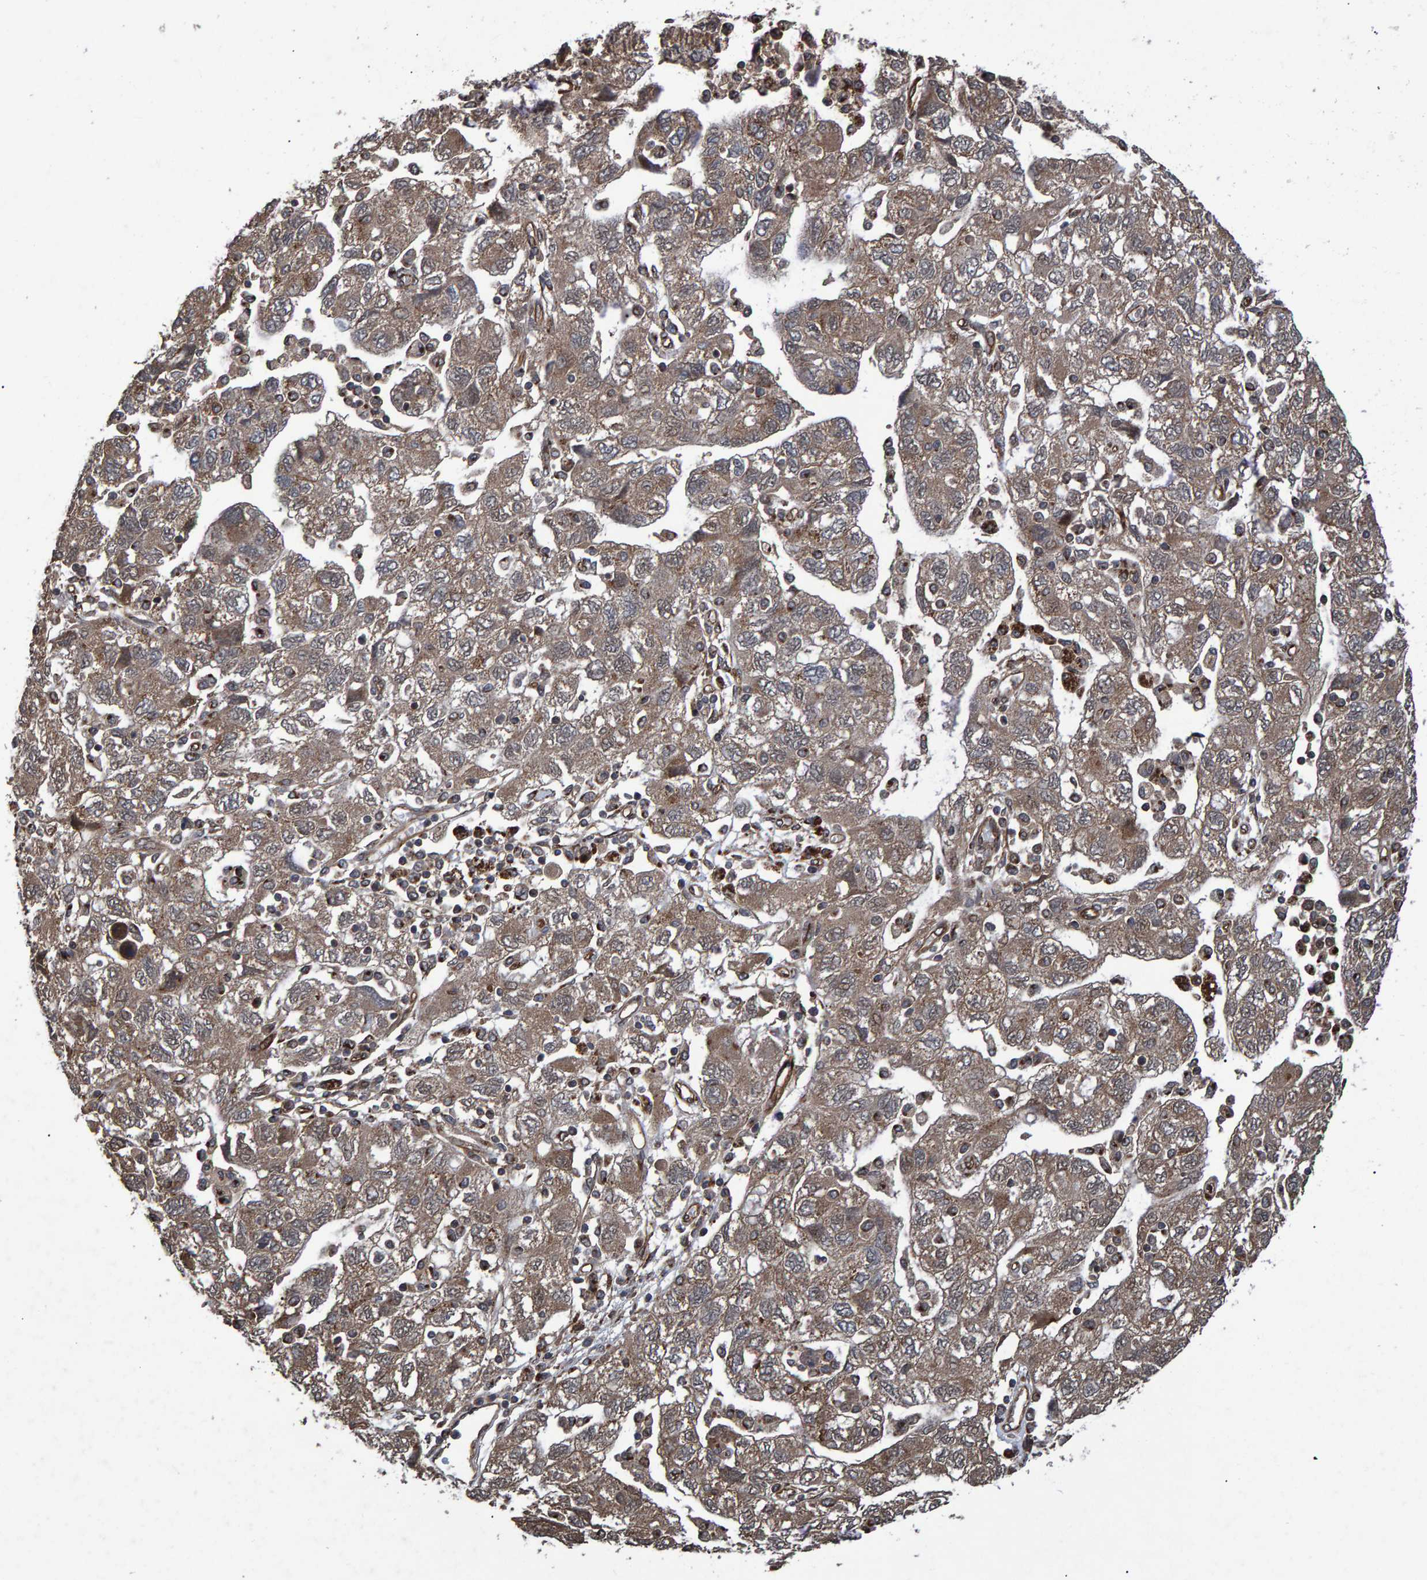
{"staining": {"intensity": "moderate", "quantity": ">75%", "location": "cytoplasmic/membranous"}, "tissue": "ovarian cancer", "cell_type": "Tumor cells", "image_type": "cancer", "snomed": [{"axis": "morphology", "description": "Carcinoma, NOS"}, {"axis": "morphology", "description": "Cystadenocarcinoma, serous, NOS"}, {"axis": "topography", "description": "Ovary"}], "caption": "A histopathology image showing moderate cytoplasmic/membranous positivity in about >75% of tumor cells in ovarian cancer (serous cystadenocarcinoma), as visualized by brown immunohistochemical staining.", "gene": "TRIM68", "patient": {"sex": "female", "age": 69}}